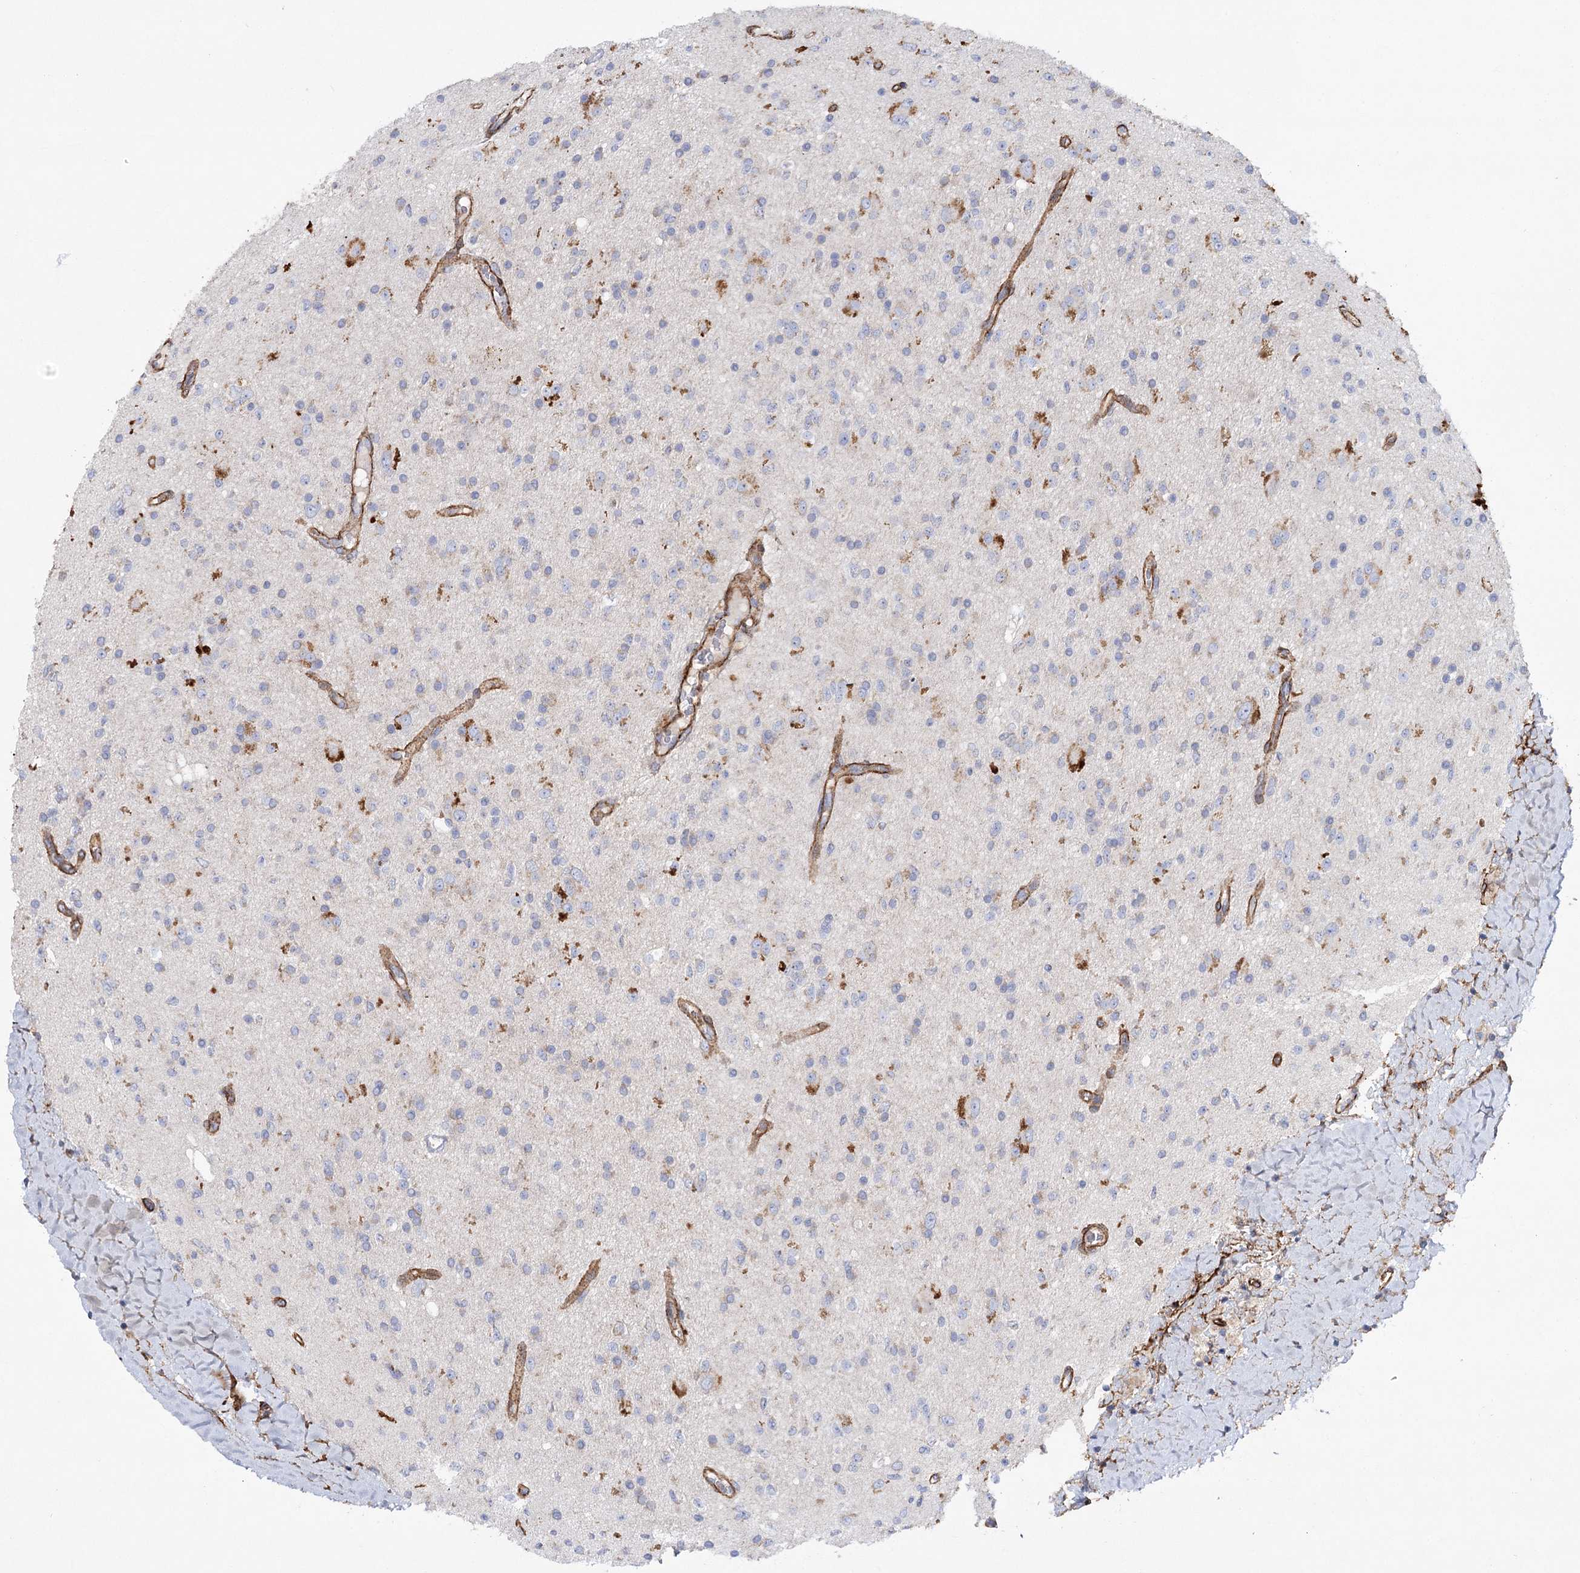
{"staining": {"intensity": "negative", "quantity": "none", "location": "none"}, "tissue": "glioma", "cell_type": "Tumor cells", "image_type": "cancer", "snomed": [{"axis": "morphology", "description": "Glioma, malignant, High grade"}, {"axis": "topography", "description": "Brain"}], "caption": "DAB (3,3'-diaminobenzidine) immunohistochemical staining of malignant high-grade glioma shows no significant staining in tumor cells.", "gene": "TMEM164", "patient": {"sex": "male", "age": 34}}